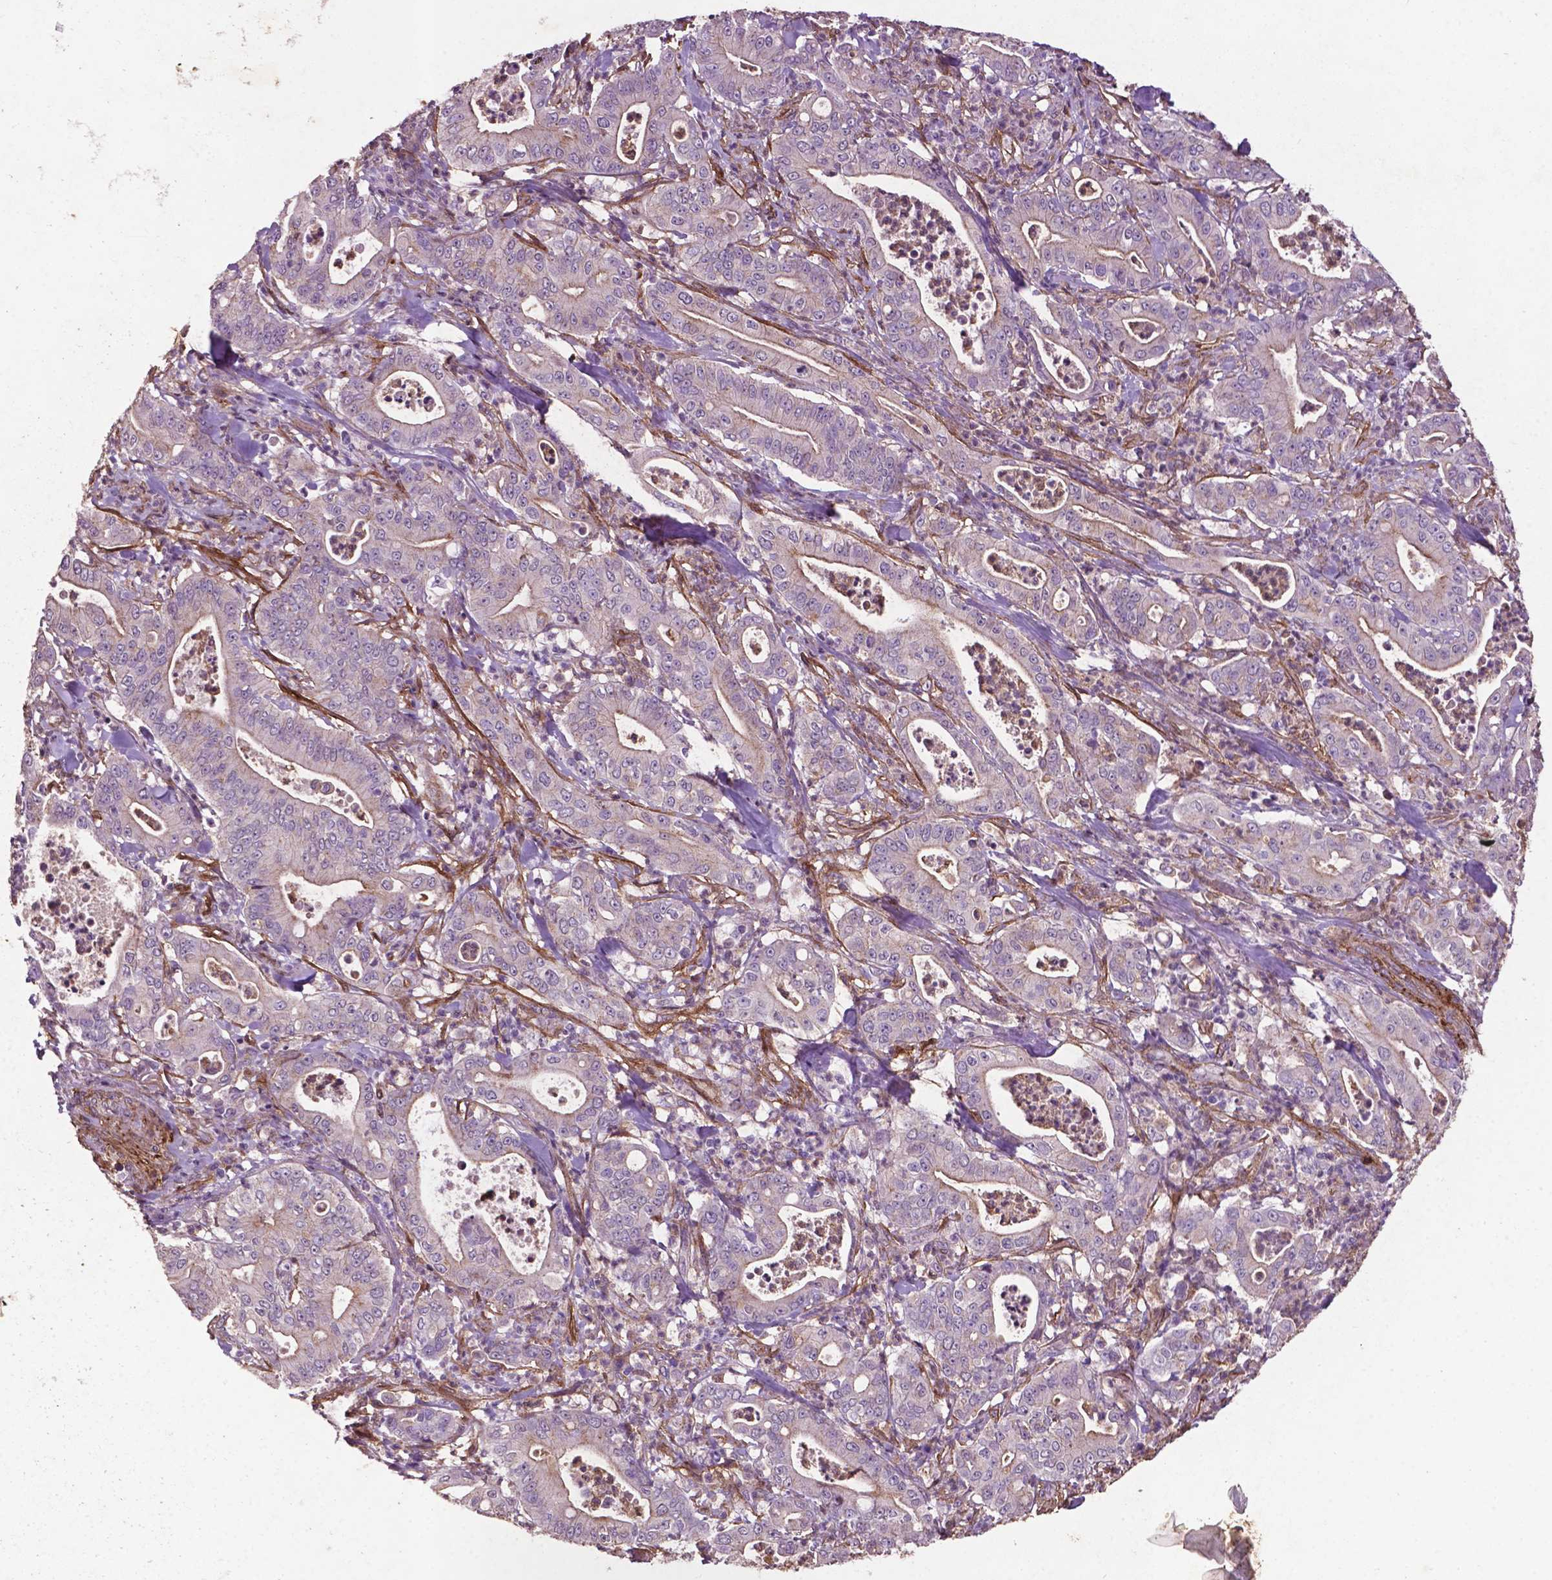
{"staining": {"intensity": "weak", "quantity": "<25%", "location": "cytoplasmic/membranous"}, "tissue": "pancreatic cancer", "cell_type": "Tumor cells", "image_type": "cancer", "snomed": [{"axis": "morphology", "description": "Adenocarcinoma, NOS"}, {"axis": "topography", "description": "Pancreas"}], "caption": "Pancreatic adenocarcinoma was stained to show a protein in brown. There is no significant positivity in tumor cells.", "gene": "RRAS", "patient": {"sex": "male", "age": 71}}